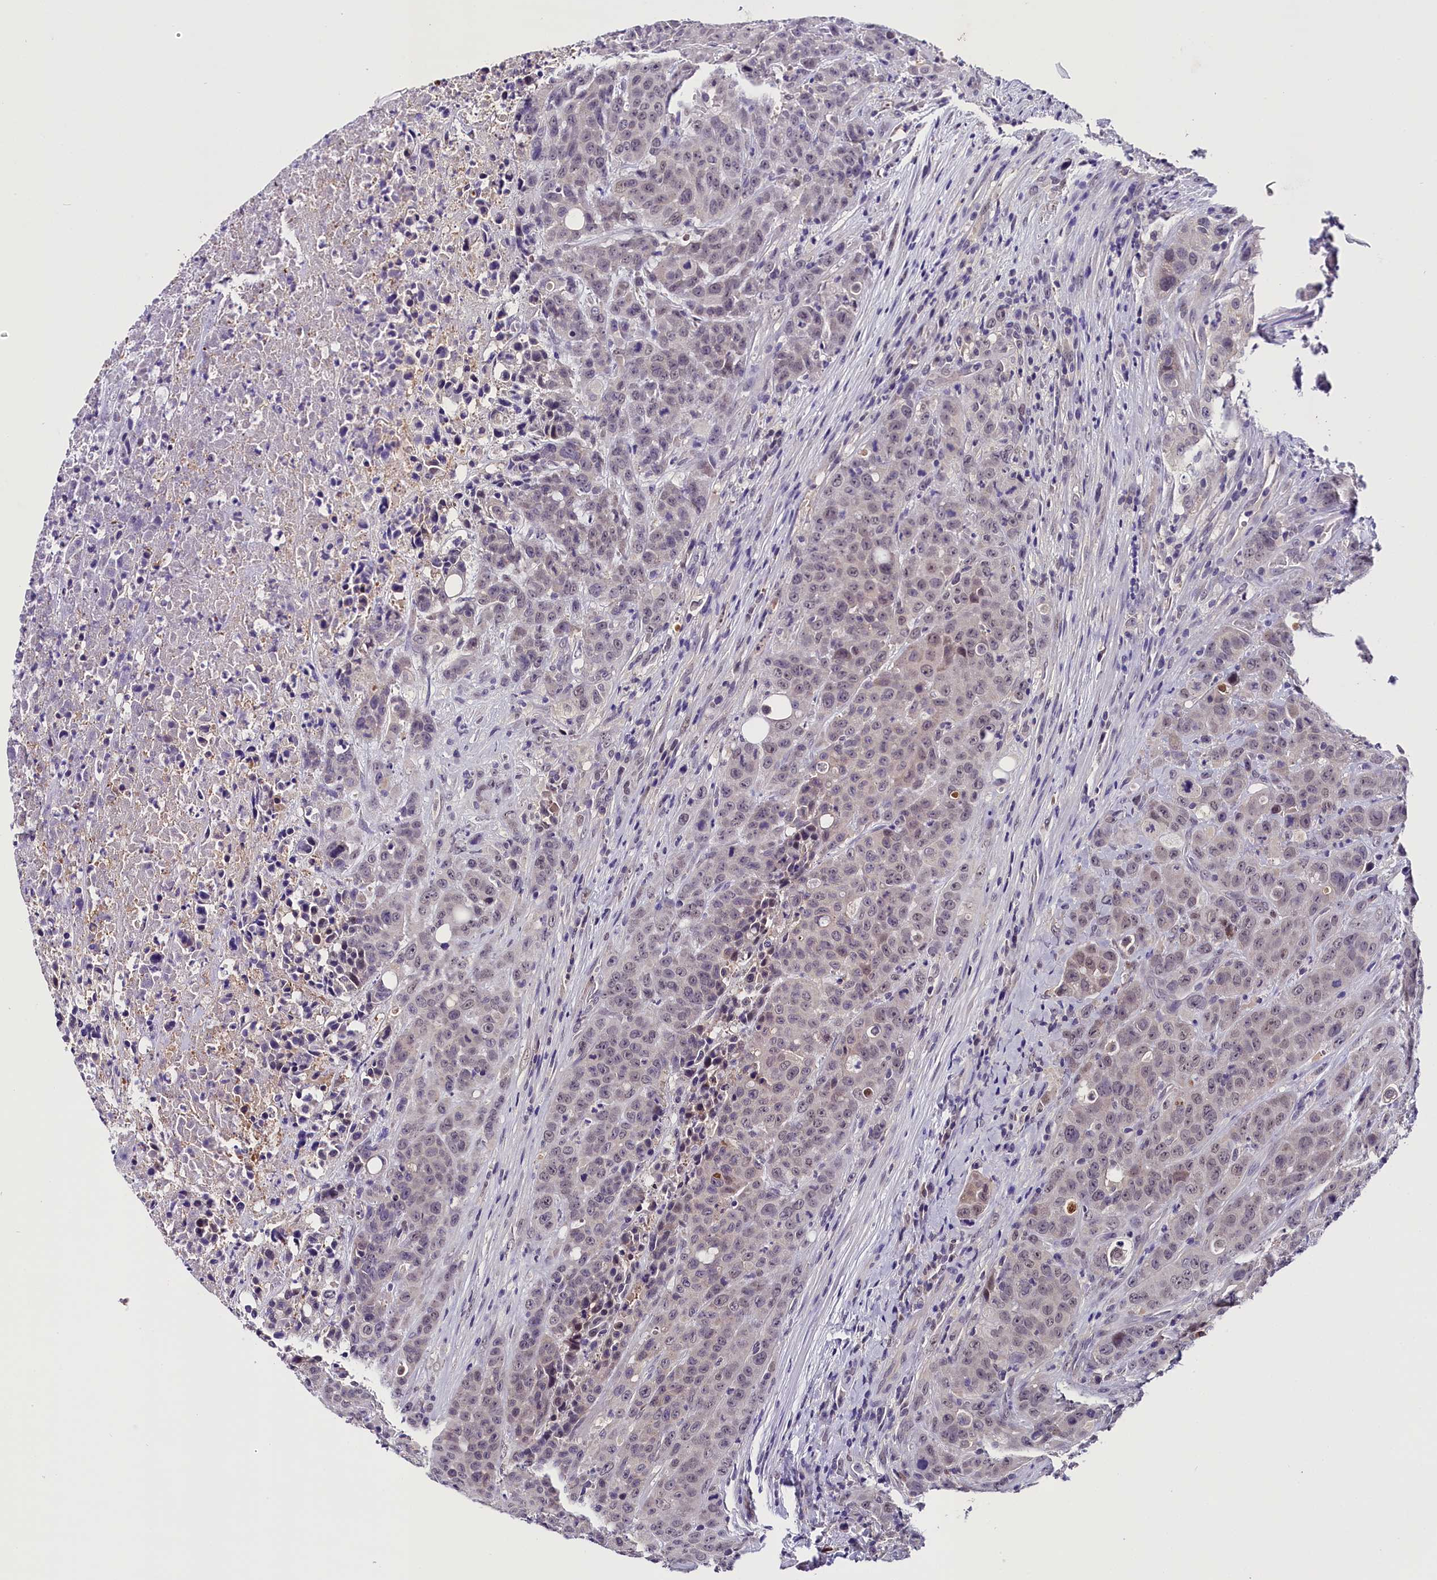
{"staining": {"intensity": "weak", "quantity": "<25%", "location": "nuclear"}, "tissue": "colorectal cancer", "cell_type": "Tumor cells", "image_type": "cancer", "snomed": [{"axis": "morphology", "description": "Adenocarcinoma, NOS"}, {"axis": "topography", "description": "Colon"}], "caption": "Tumor cells are negative for protein expression in human colorectal adenocarcinoma. The staining is performed using DAB brown chromogen with nuclei counter-stained in using hematoxylin.", "gene": "IQCN", "patient": {"sex": "male", "age": 62}}